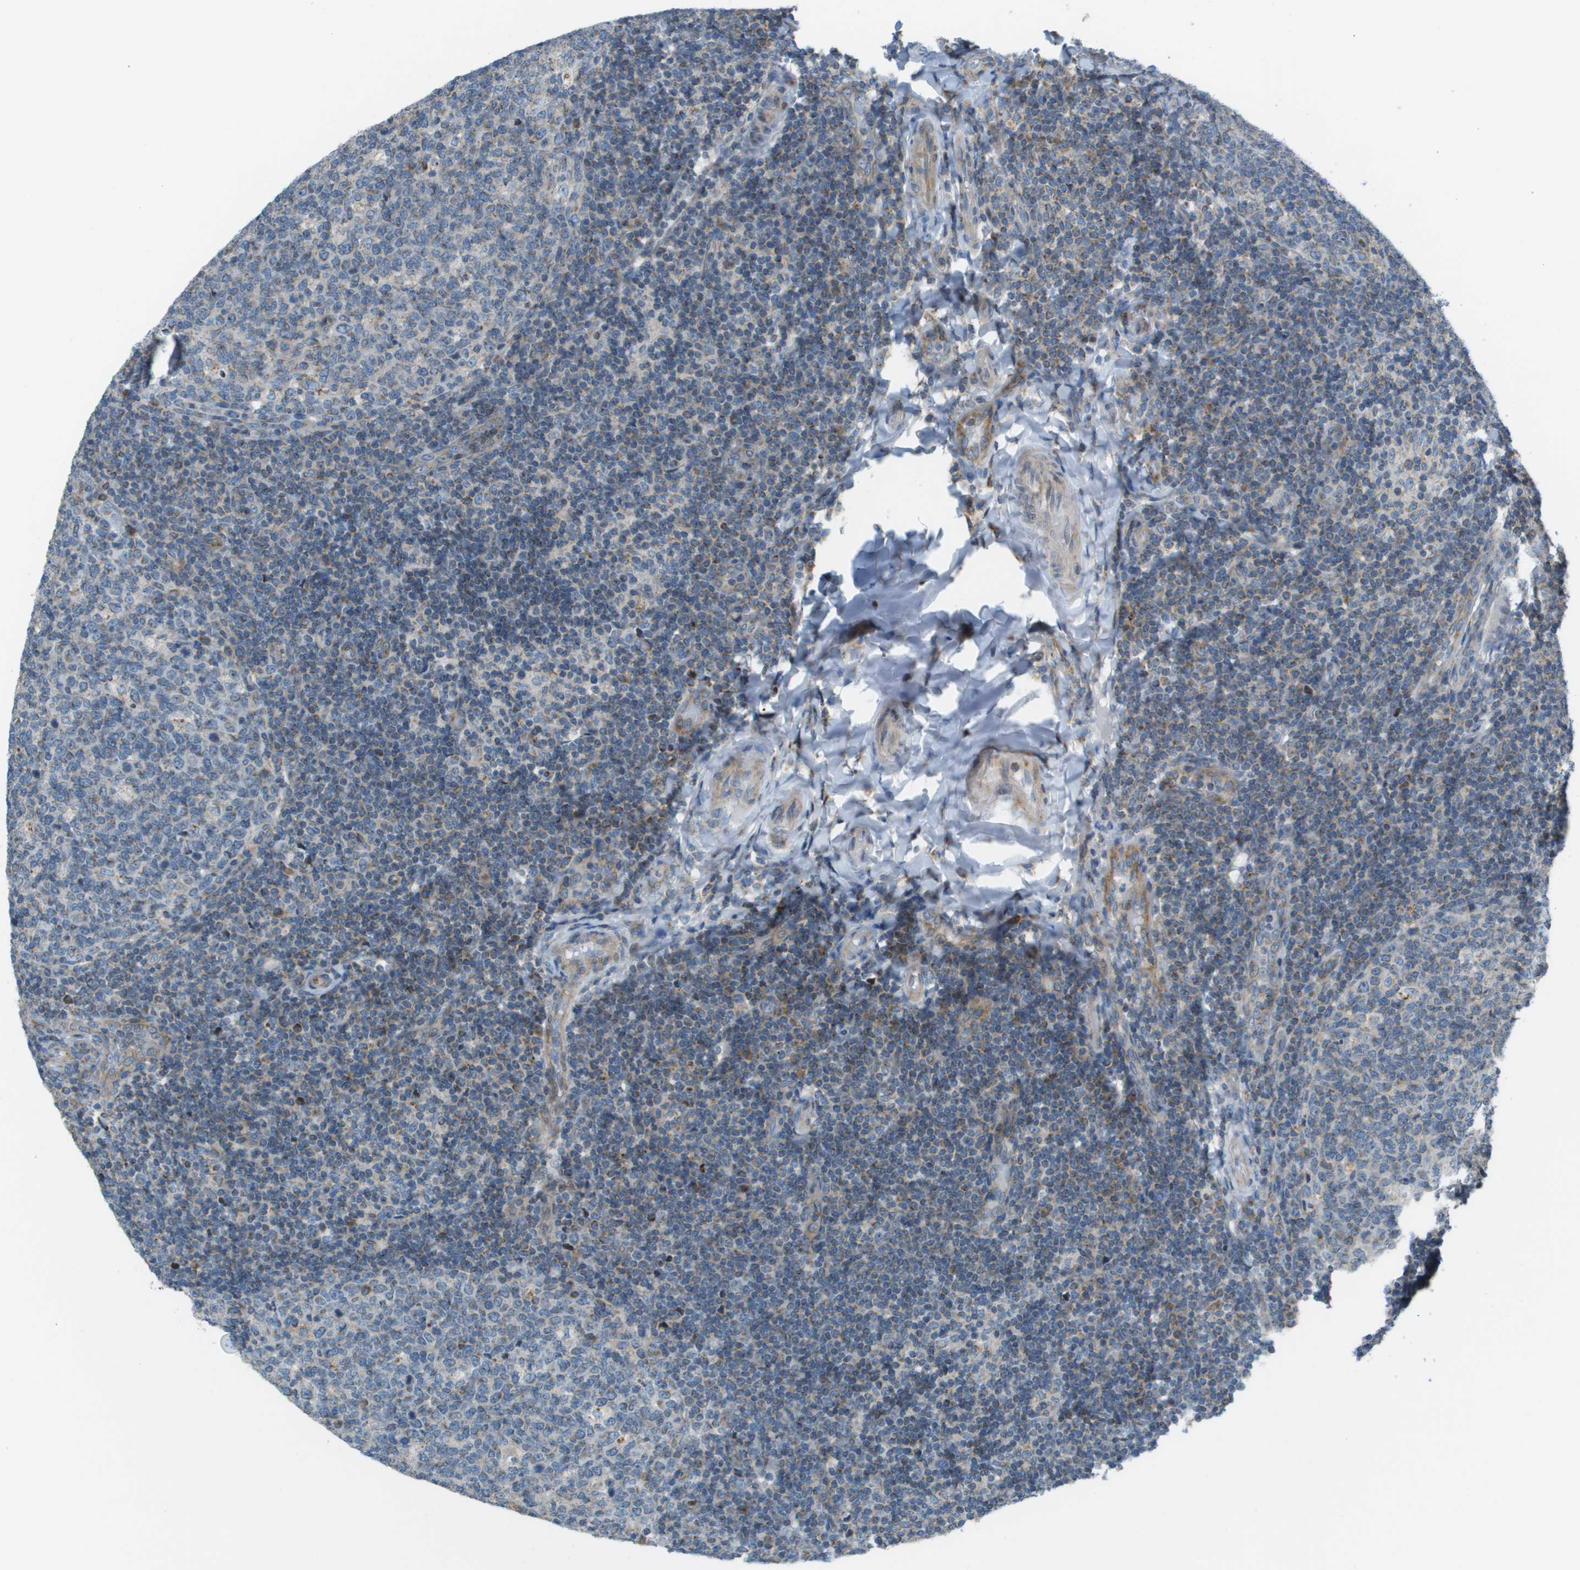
{"staining": {"intensity": "weak", "quantity": "25%-75%", "location": "cytoplasmic/membranous"}, "tissue": "tonsil", "cell_type": "Germinal center cells", "image_type": "normal", "snomed": [{"axis": "morphology", "description": "Normal tissue, NOS"}, {"axis": "topography", "description": "Tonsil"}], "caption": "The immunohistochemical stain labels weak cytoplasmic/membranous expression in germinal center cells of normal tonsil.", "gene": "GALNT6", "patient": {"sex": "female", "age": 19}}